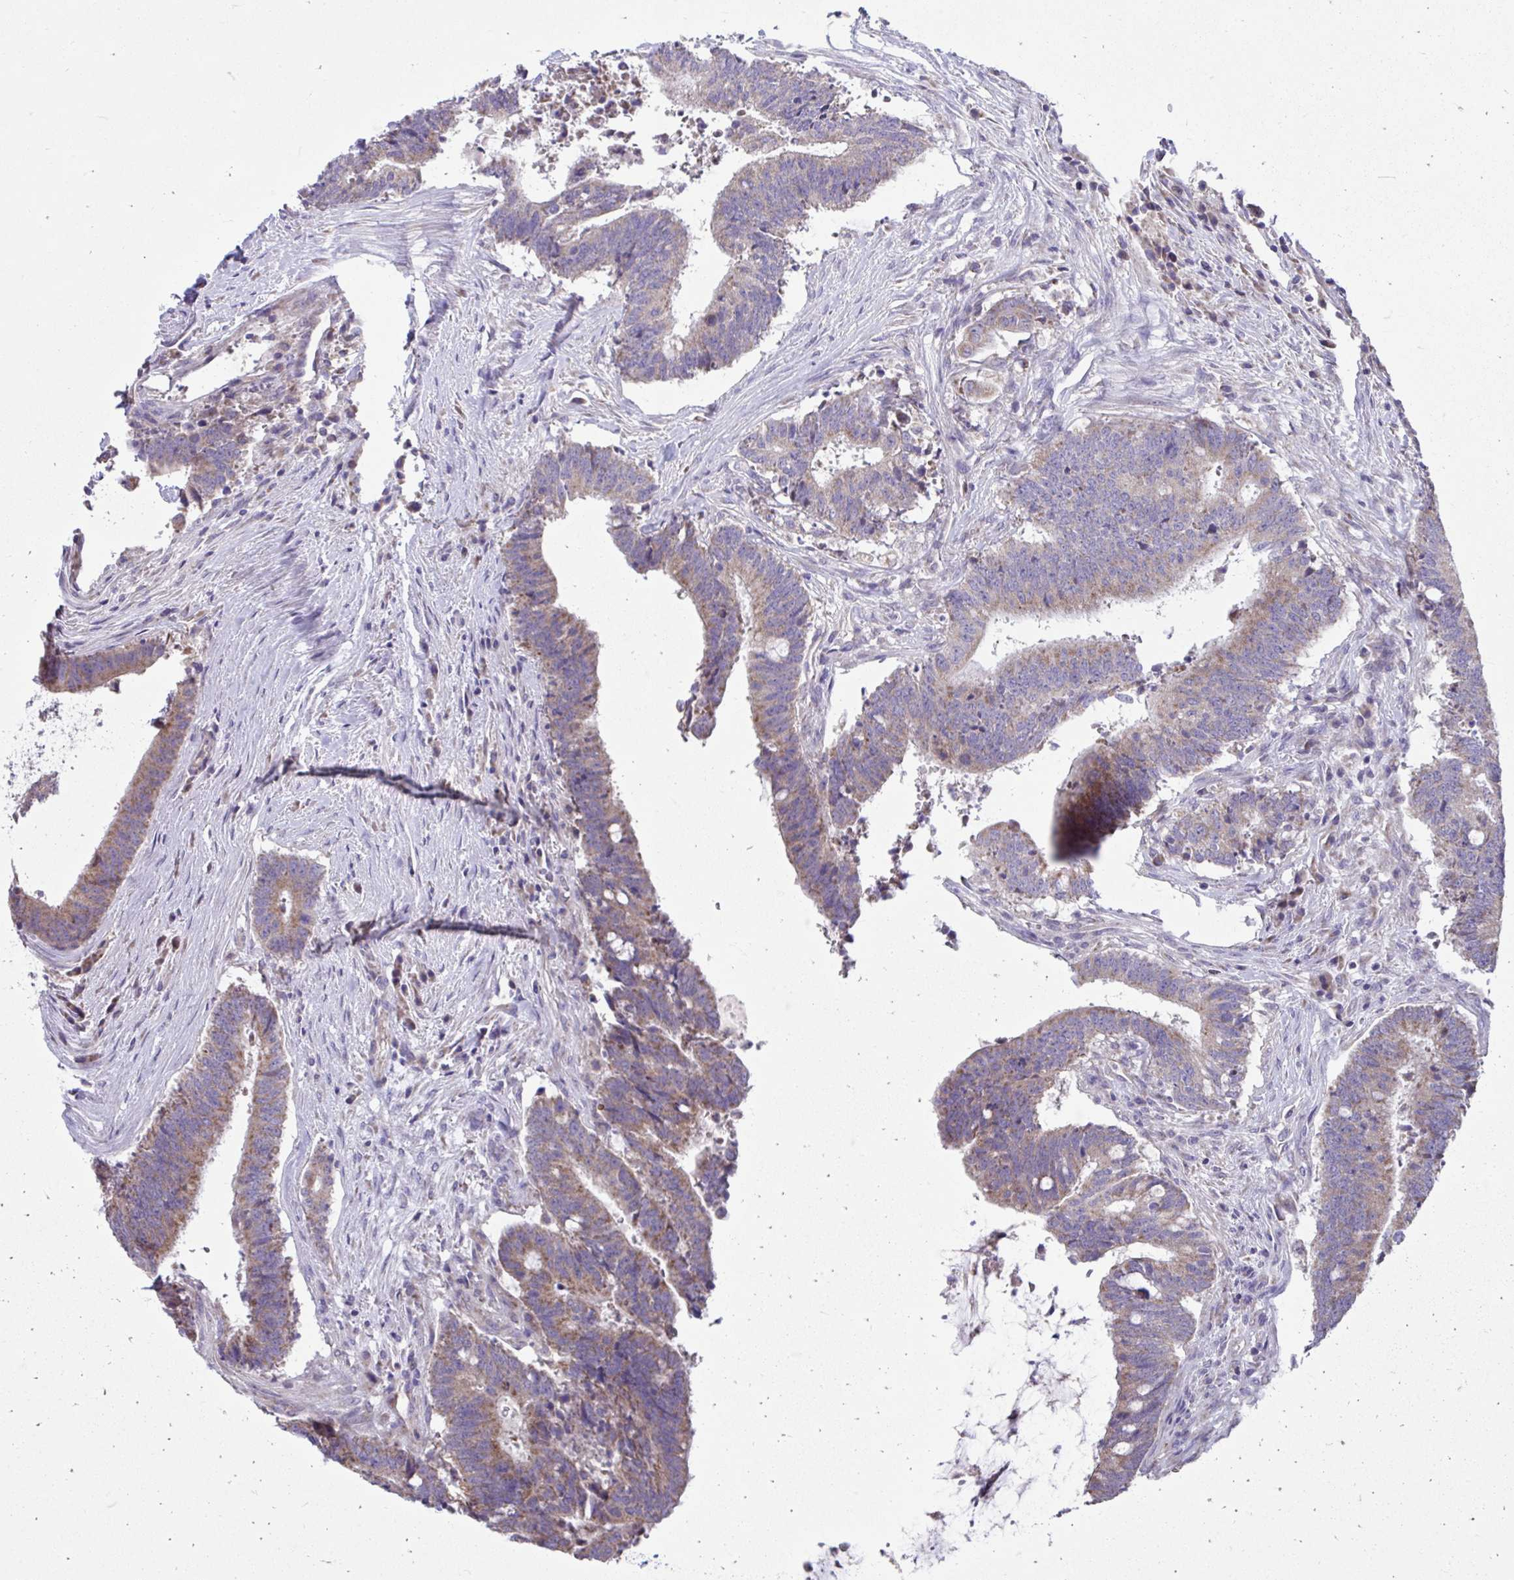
{"staining": {"intensity": "moderate", "quantity": "25%-75%", "location": "cytoplasmic/membranous"}, "tissue": "colorectal cancer", "cell_type": "Tumor cells", "image_type": "cancer", "snomed": [{"axis": "morphology", "description": "Adenocarcinoma, NOS"}, {"axis": "topography", "description": "Colon"}], "caption": "Human adenocarcinoma (colorectal) stained with a protein marker demonstrates moderate staining in tumor cells.", "gene": "LINGO4", "patient": {"sex": "female", "age": 43}}